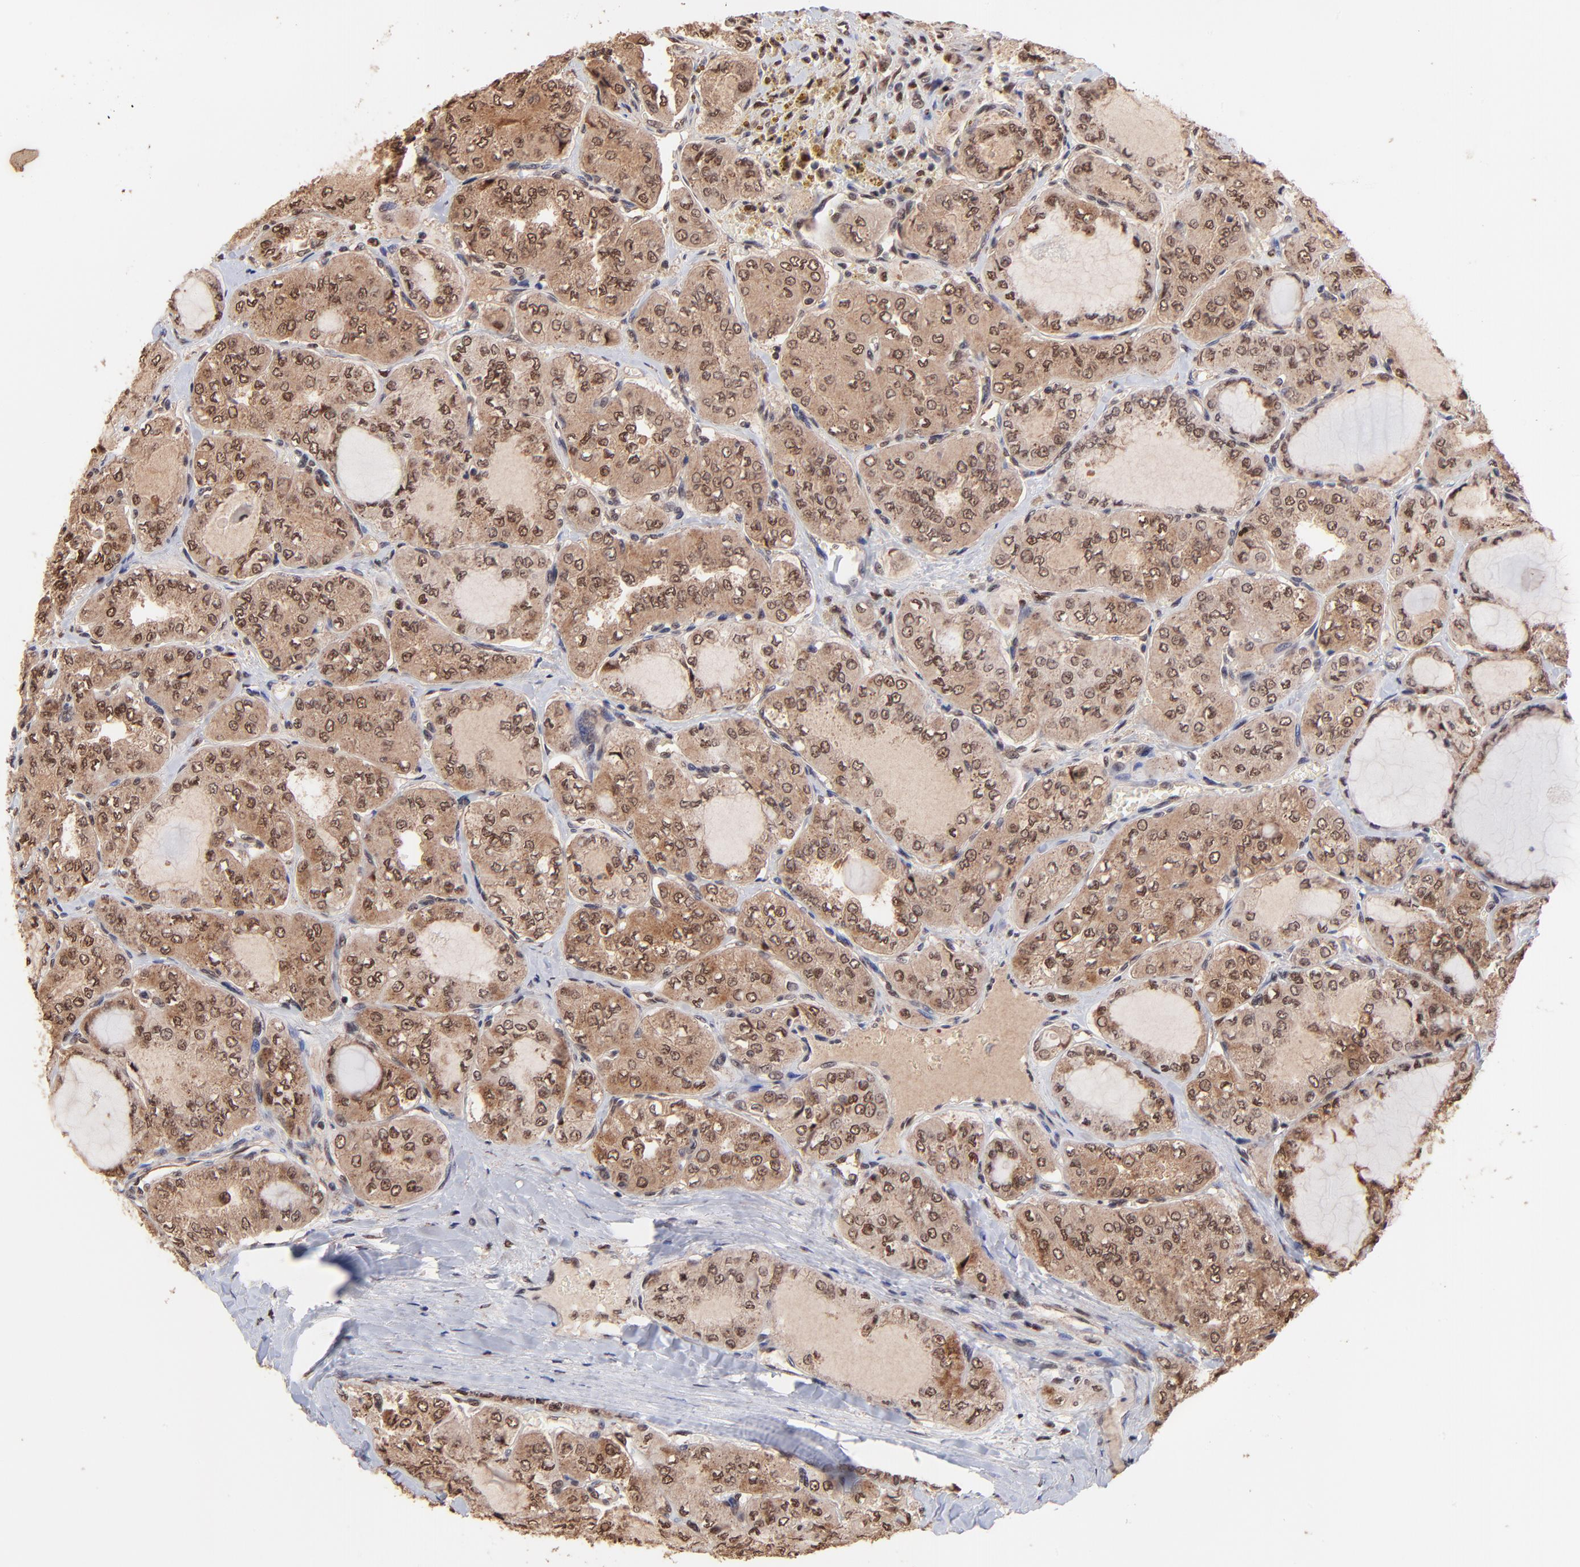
{"staining": {"intensity": "moderate", "quantity": ">75%", "location": "cytoplasmic/membranous,nuclear"}, "tissue": "thyroid cancer", "cell_type": "Tumor cells", "image_type": "cancer", "snomed": [{"axis": "morphology", "description": "Papillary adenocarcinoma, NOS"}, {"axis": "topography", "description": "Thyroid gland"}], "caption": "Thyroid cancer stained with a protein marker displays moderate staining in tumor cells.", "gene": "PSMA6", "patient": {"sex": "male", "age": 20}}